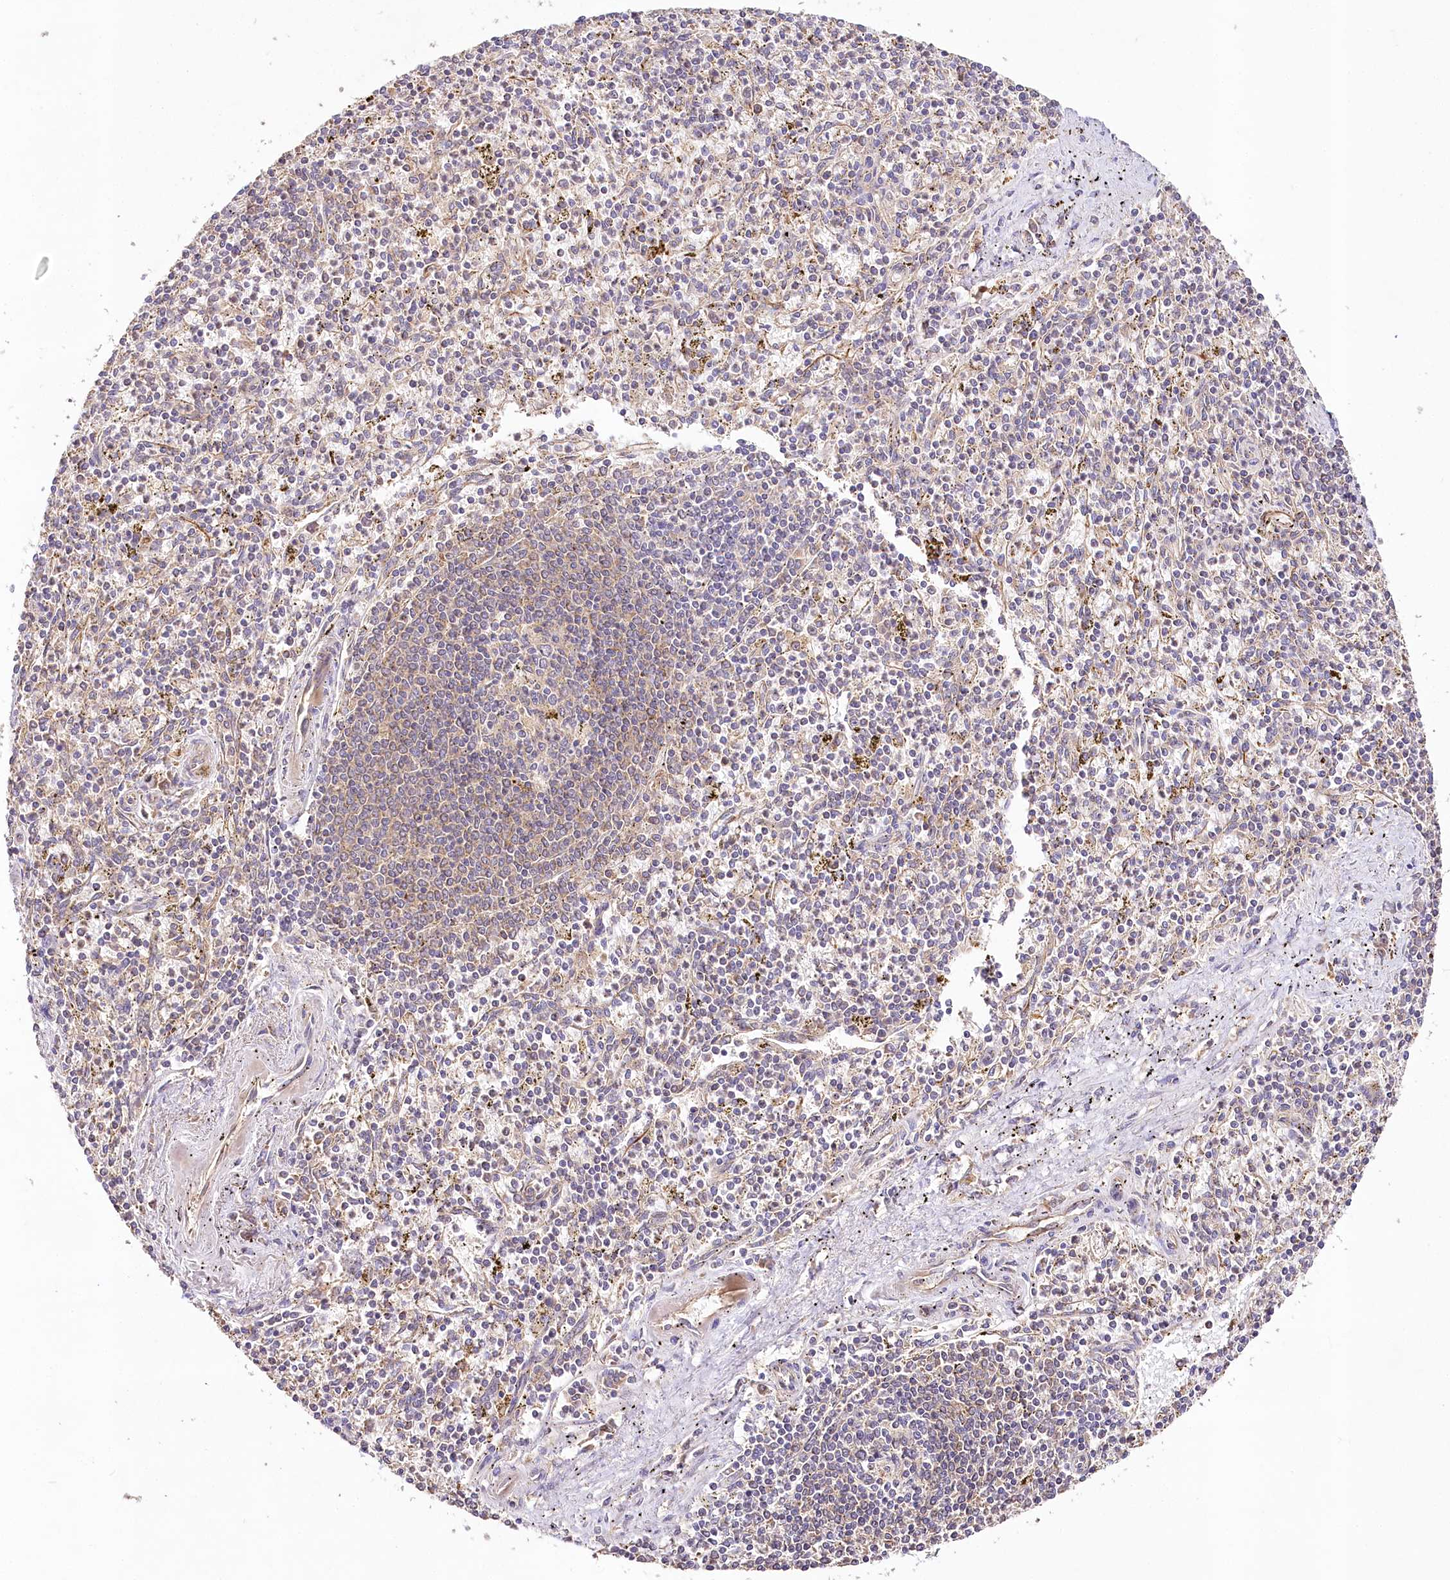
{"staining": {"intensity": "weak", "quantity": "25%-75%", "location": "cytoplasmic/membranous"}, "tissue": "spleen", "cell_type": "Cells in red pulp", "image_type": "normal", "snomed": [{"axis": "morphology", "description": "Normal tissue, NOS"}, {"axis": "topography", "description": "Spleen"}], "caption": "Protein staining exhibits weak cytoplasmic/membranous expression in approximately 25%-75% of cells in red pulp in benign spleen.", "gene": "DMXL1", "patient": {"sex": "male", "age": 72}}